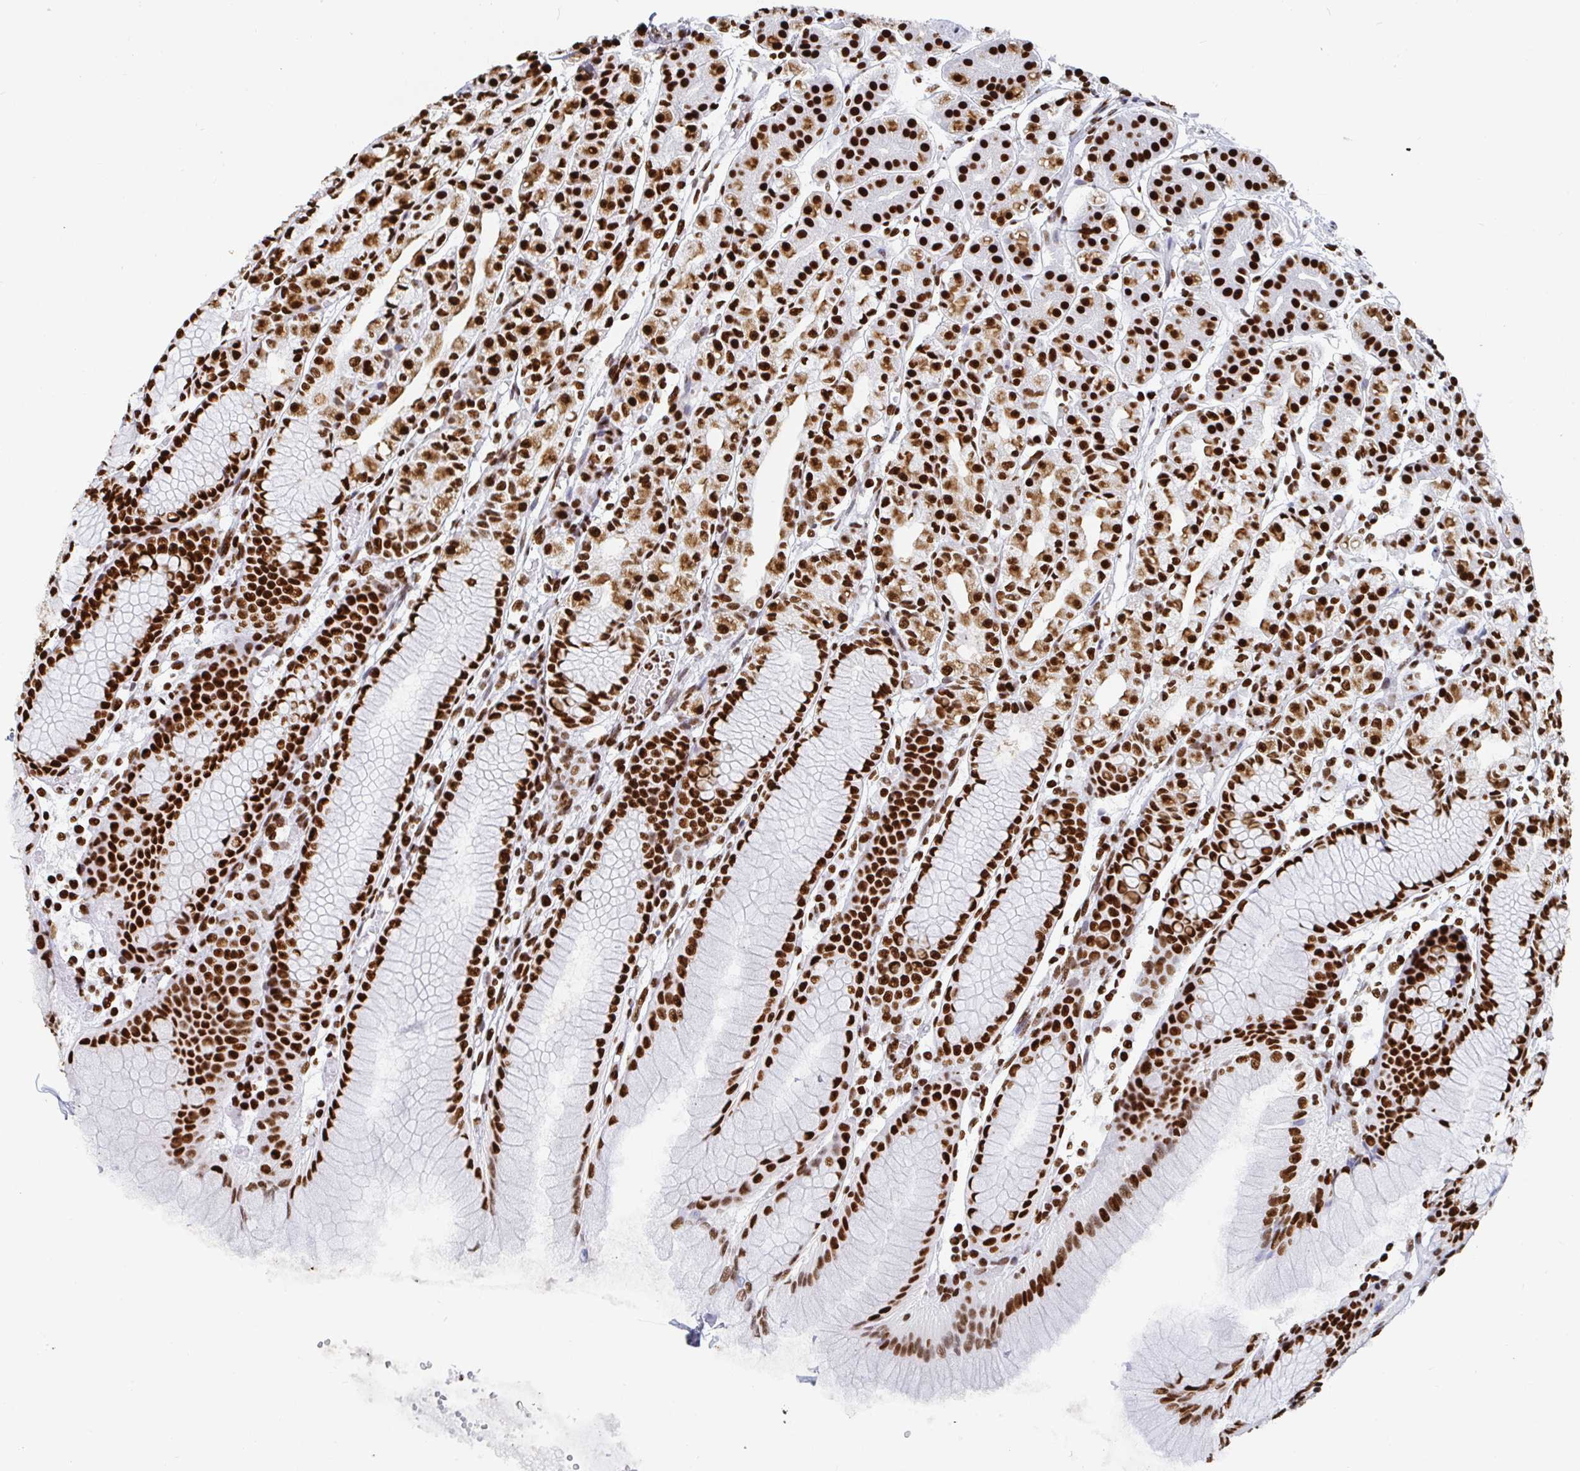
{"staining": {"intensity": "strong", "quantity": ">75%", "location": "cytoplasmic/membranous,nuclear"}, "tissue": "stomach", "cell_type": "Glandular cells", "image_type": "normal", "snomed": [{"axis": "morphology", "description": "Normal tissue, NOS"}, {"axis": "topography", "description": "Stomach"}], "caption": "Protein analysis of unremarkable stomach exhibits strong cytoplasmic/membranous,nuclear expression in approximately >75% of glandular cells.", "gene": "EWSR1", "patient": {"sex": "female", "age": 57}}